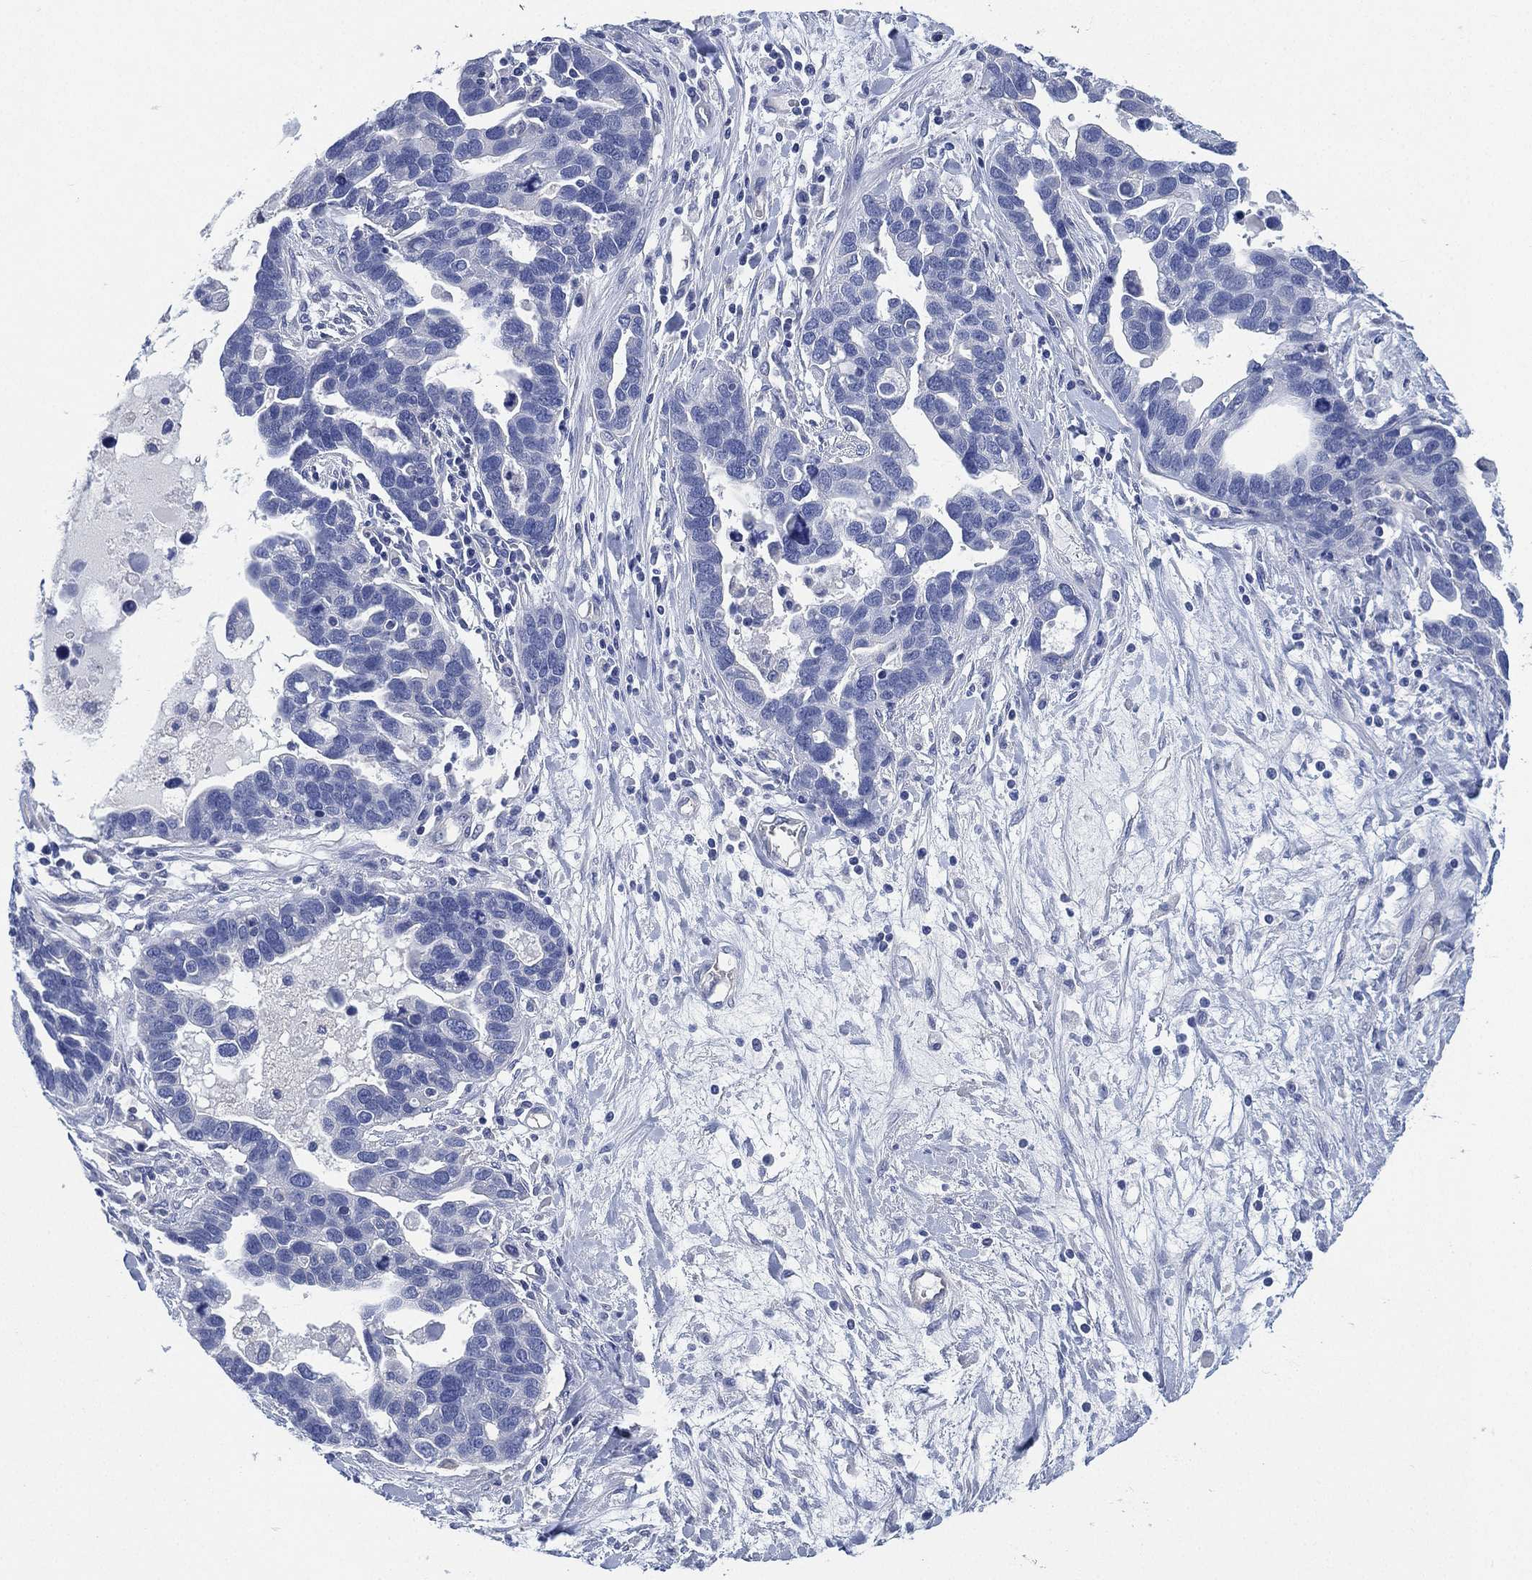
{"staining": {"intensity": "negative", "quantity": "none", "location": "none"}, "tissue": "ovarian cancer", "cell_type": "Tumor cells", "image_type": "cancer", "snomed": [{"axis": "morphology", "description": "Cystadenocarcinoma, serous, NOS"}, {"axis": "topography", "description": "Ovary"}], "caption": "Ovarian cancer (serous cystadenocarcinoma) was stained to show a protein in brown. There is no significant positivity in tumor cells. (Immunohistochemistry (ihc), brightfield microscopy, high magnification).", "gene": "CCDC70", "patient": {"sex": "female", "age": 54}}